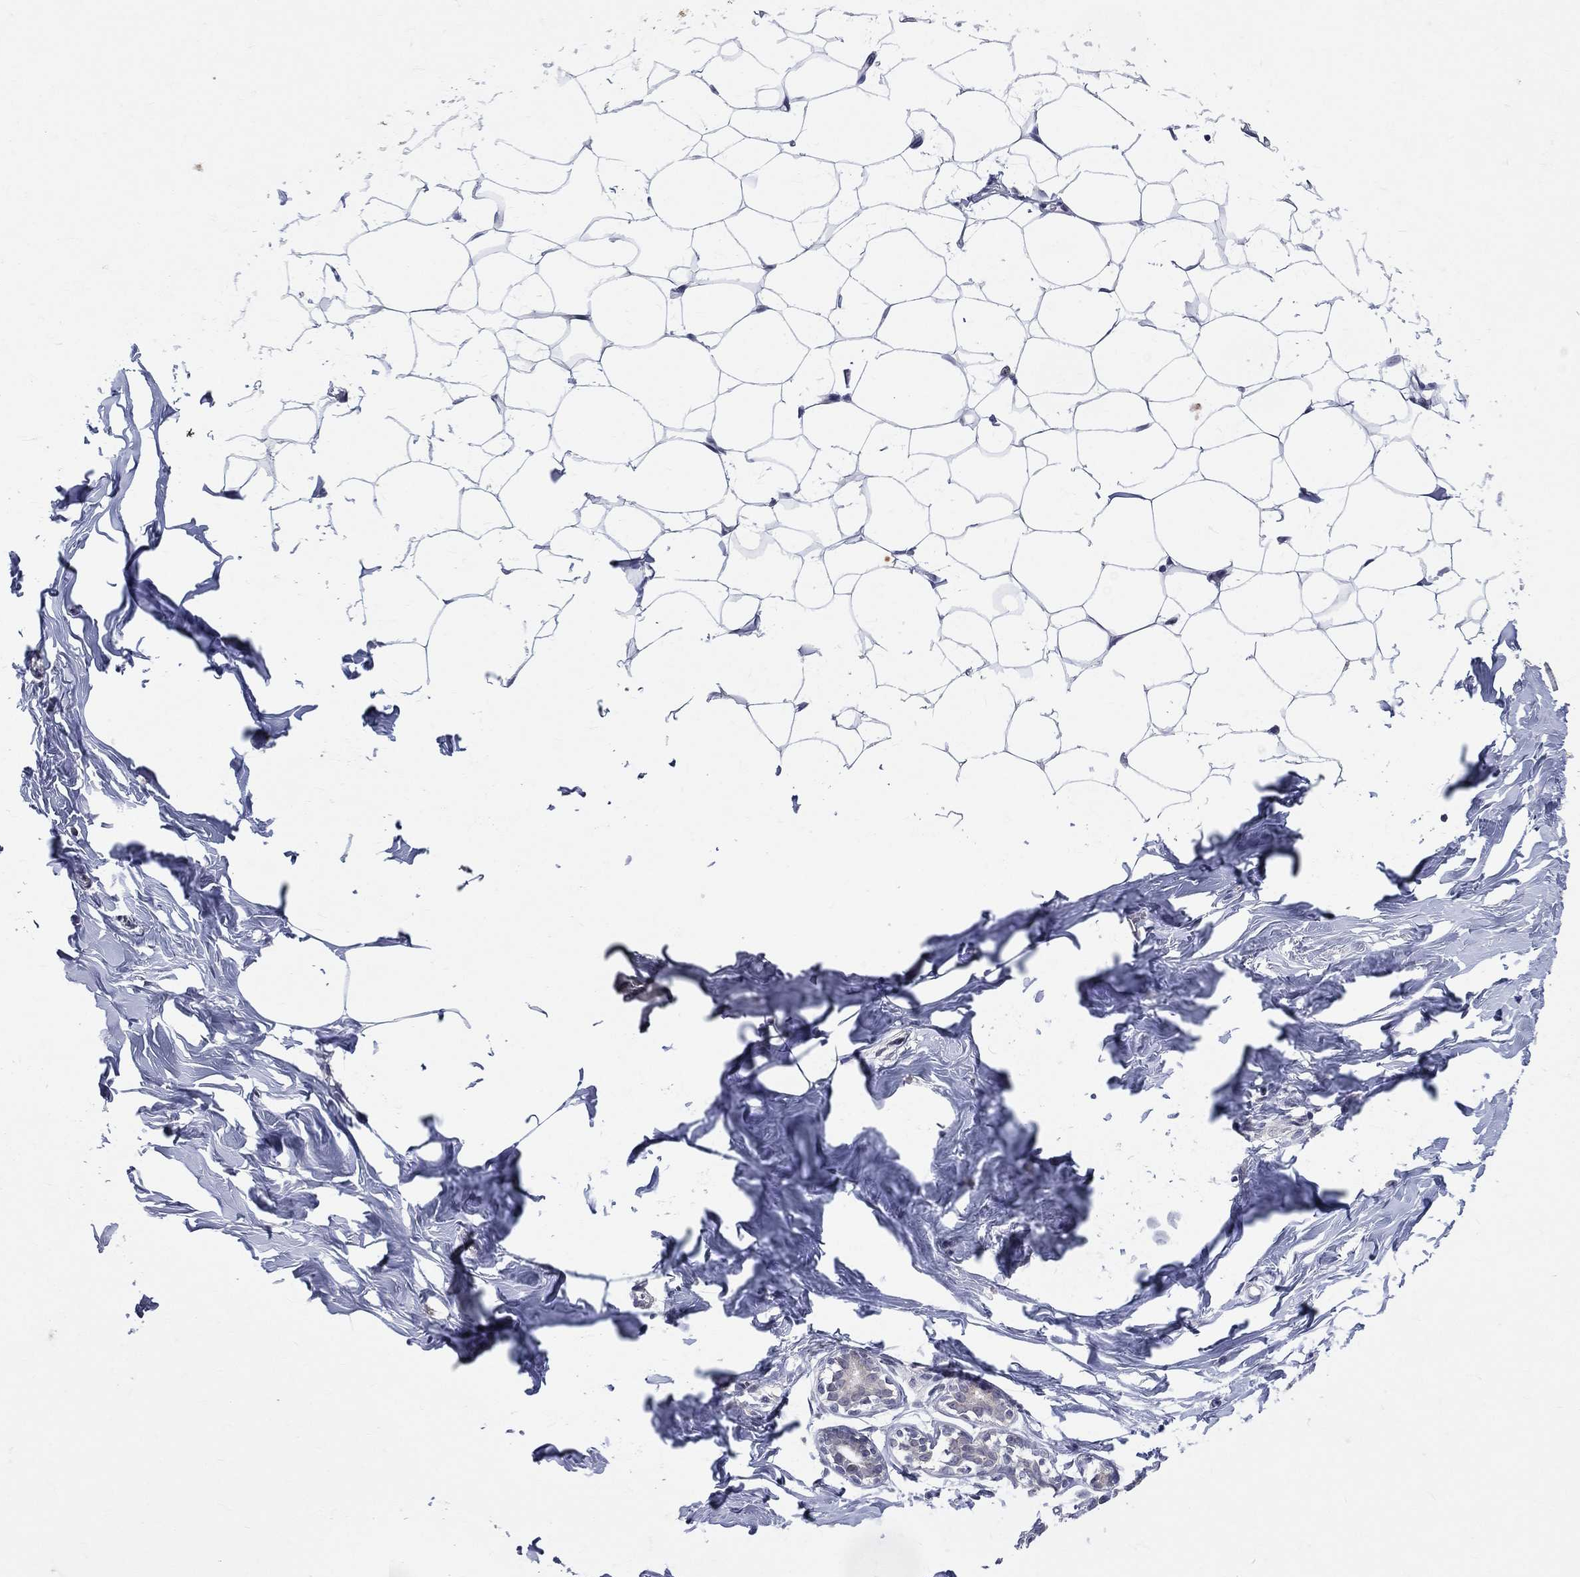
{"staining": {"intensity": "negative", "quantity": "none", "location": "none"}, "tissue": "breast", "cell_type": "Adipocytes", "image_type": "normal", "snomed": [{"axis": "morphology", "description": "Normal tissue, NOS"}, {"axis": "morphology", "description": "Lobular carcinoma, in situ"}, {"axis": "topography", "description": "Breast"}], "caption": "DAB (3,3'-diaminobenzidine) immunohistochemical staining of unremarkable human breast reveals no significant positivity in adipocytes. (DAB (3,3'-diaminobenzidine) immunohistochemistry (IHC) with hematoxylin counter stain).", "gene": "DLG4", "patient": {"sex": "female", "age": 35}}